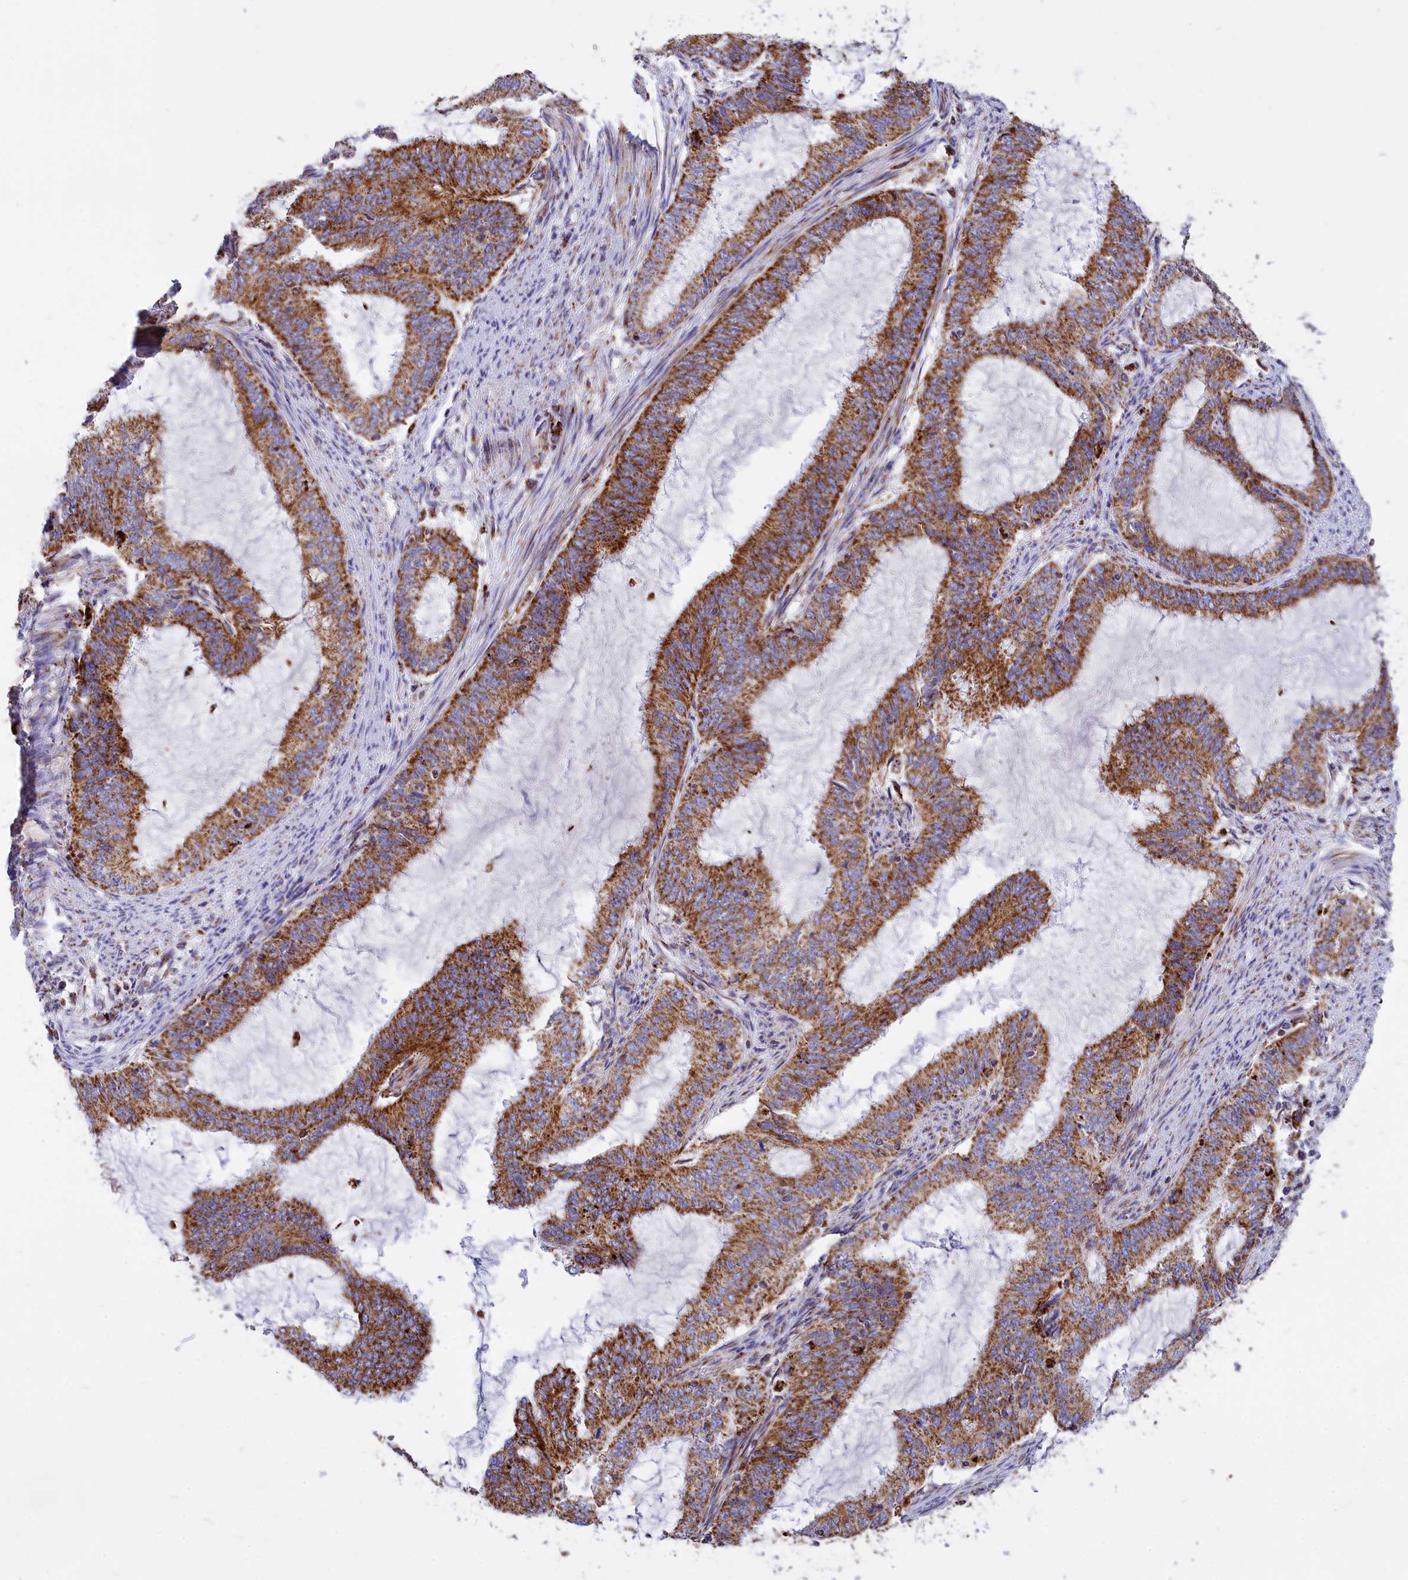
{"staining": {"intensity": "strong", "quantity": ">75%", "location": "cytoplasmic/membranous"}, "tissue": "endometrial cancer", "cell_type": "Tumor cells", "image_type": "cancer", "snomed": [{"axis": "morphology", "description": "Adenocarcinoma, NOS"}, {"axis": "topography", "description": "Endometrium"}], "caption": "A brown stain shows strong cytoplasmic/membranous expression of a protein in human endometrial cancer (adenocarcinoma) tumor cells.", "gene": "VDAC2", "patient": {"sex": "female", "age": 51}}